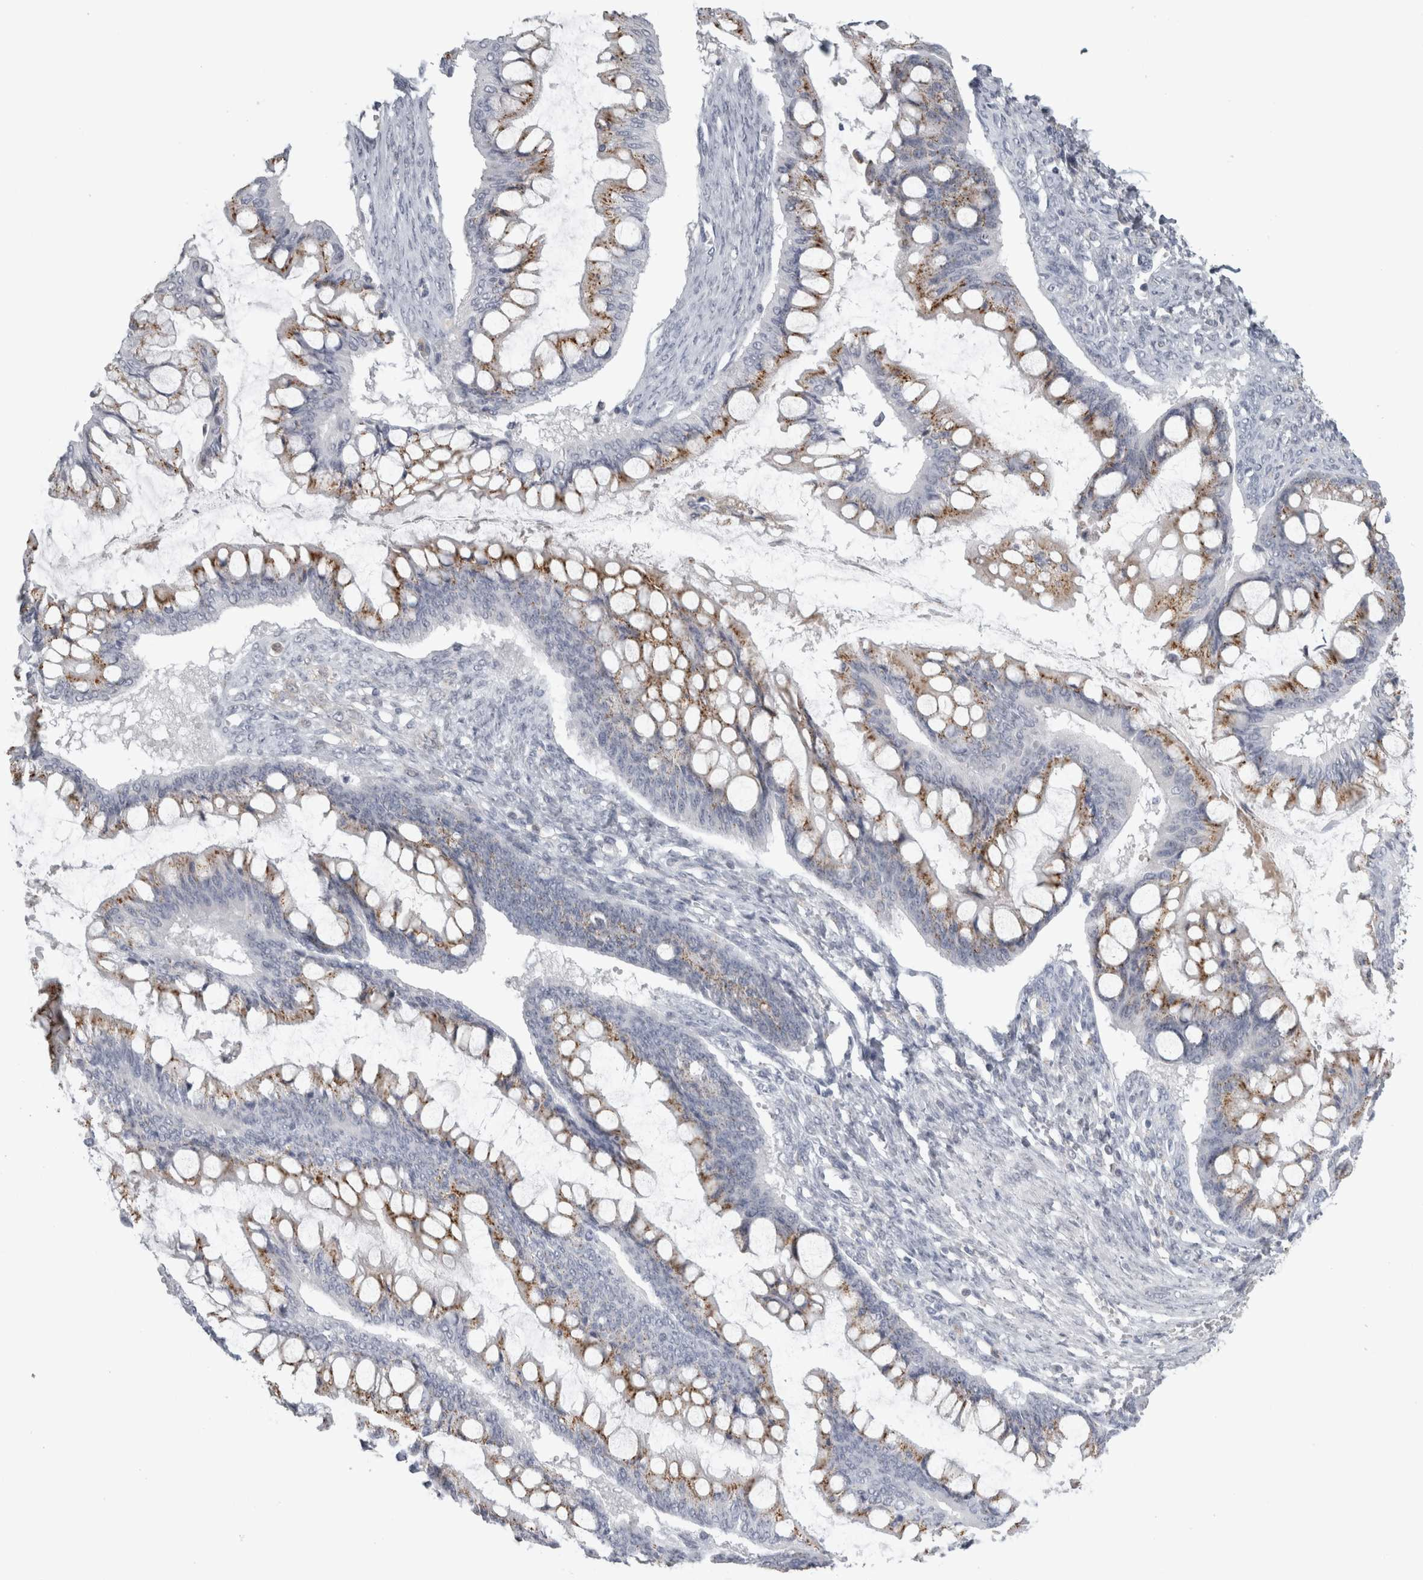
{"staining": {"intensity": "moderate", "quantity": ">75%", "location": "cytoplasmic/membranous"}, "tissue": "ovarian cancer", "cell_type": "Tumor cells", "image_type": "cancer", "snomed": [{"axis": "morphology", "description": "Cystadenocarcinoma, mucinous, NOS"}, {"axis": "topography", "description": "Ovary"}], "caption": "A high-resolution image shows immunohistochemistry staining of mucinous cystadenocarcinoma (ovarian), which shows moderate cytoplasmic/membranous positivity in approximately >75% of tumor cells. (Stains: DAB in brown, nuclei in blue, Microscopy: brightfield microscopy at high magnification).", "gene": "PLIN1", "patient": {"sex": "female", "age": 73}}